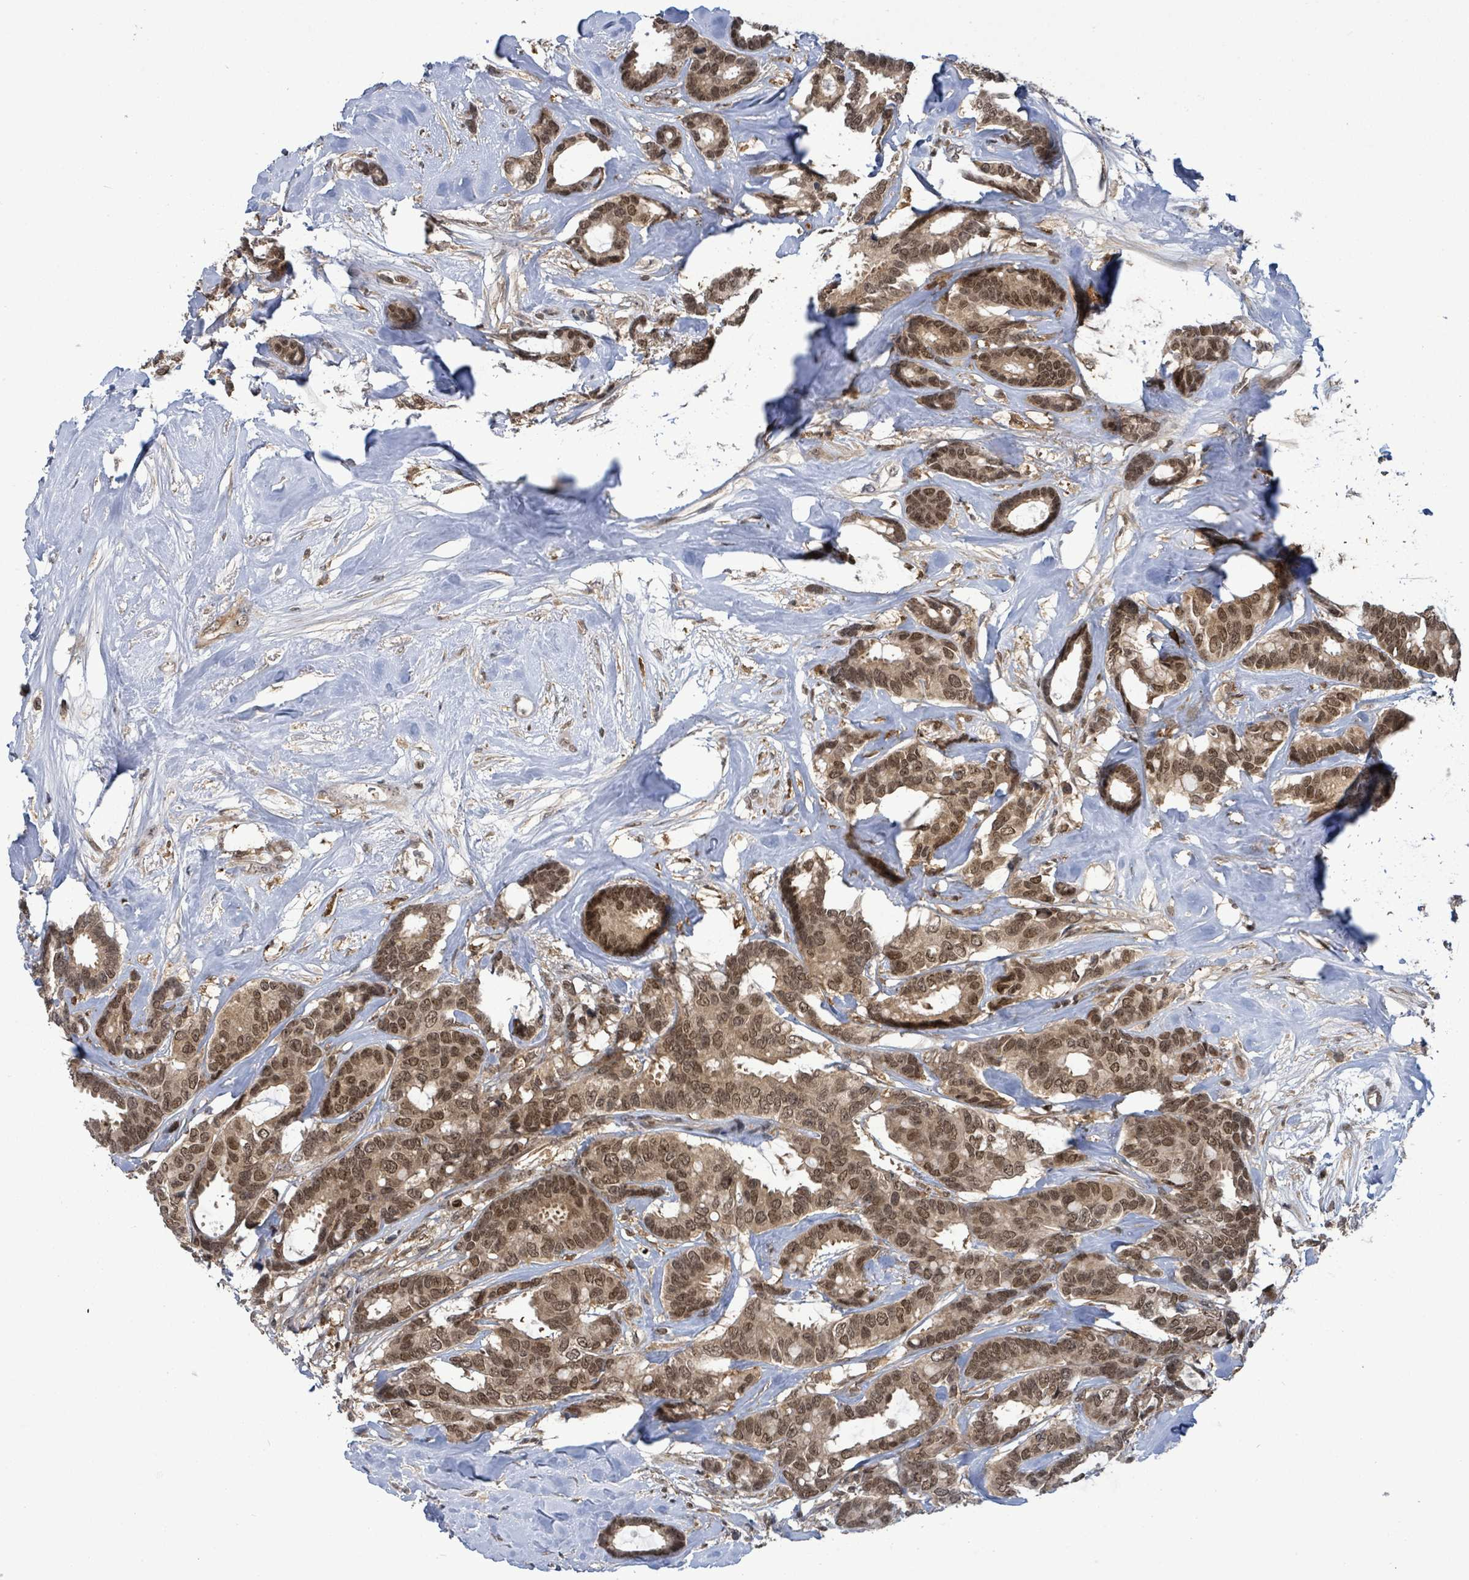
{"staining": {"intensity": "moderate", "quantity": ">75%", "location": "cytoplasmic/membranous,nuclear"}, "tissue": "breast cancer", "cell_type": "Tumor cells", "image_type": "cancer", "snomed": [{"axis": "morphology", "description": "Duct carcinoma"}, {"axis": "topography", "description": "Breast"}], "caption": "Breast intraductal carcinoma was stained to show a protein in brown. There is medium levels of moderate cytoplasmic/membranous and nuclear positivity in about >75% of tumor cells. (Brightfield microscopy of DAB IHC at high magnification).", "gene": "FBXO6", "patient": {"sex": "female", "age": 87}}